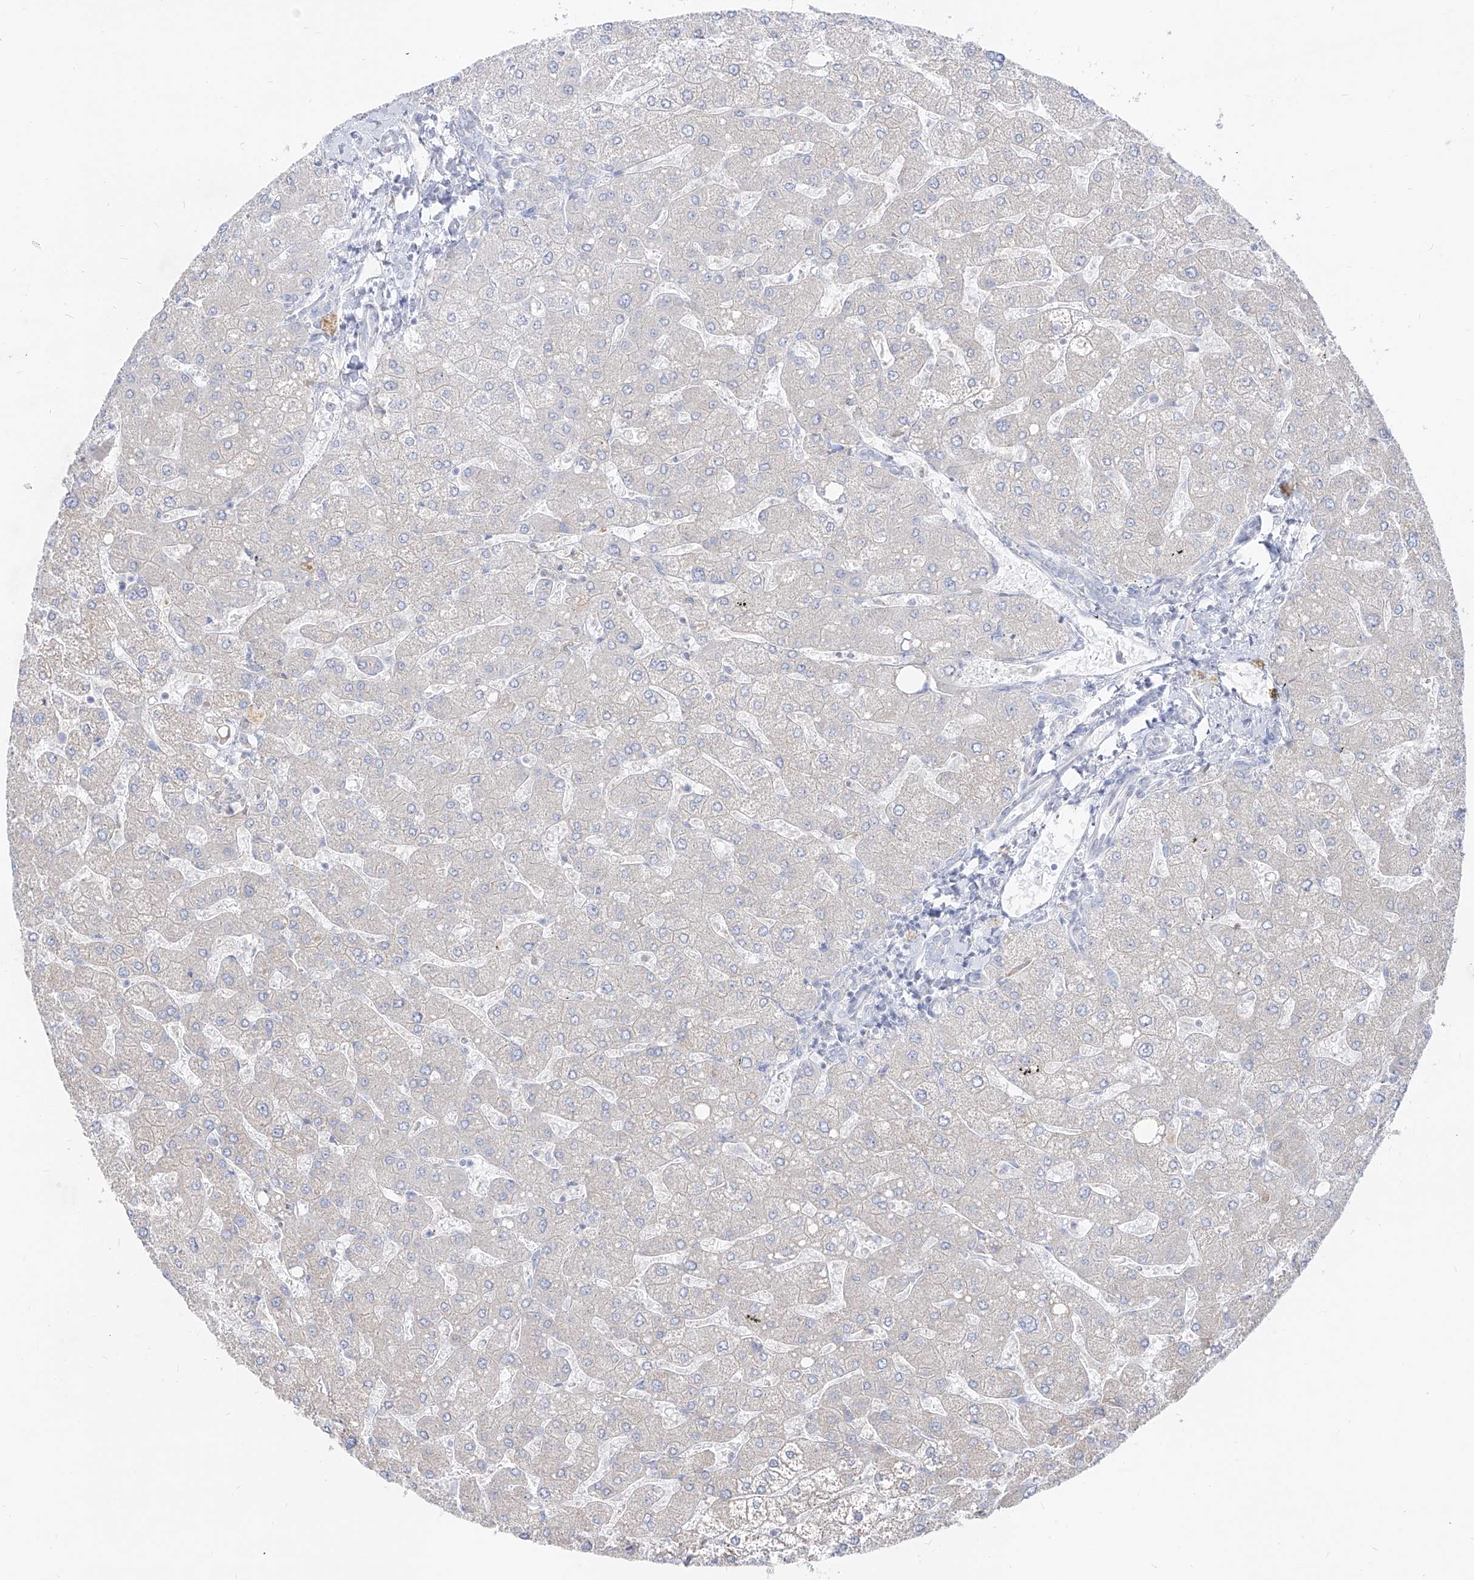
{"staining": {"intensity": "negative", "quantity": "none", "location": "none"}, "tissue": "liver", "cell_type": "Cholangiocytes", "image_type": "normal", "snomed": [{"axis": "morphology", "description": "Normal tissue, NOS"}, {"axis": "topography", "description": "Liver"}], "caption": "This is an immunohistochemistry (IHC) histopathology image of benign liver. There is no positivity in cholangiocytes.", "gene": "RBFOX3", "patient": {"sex": "male", "age": 55}}